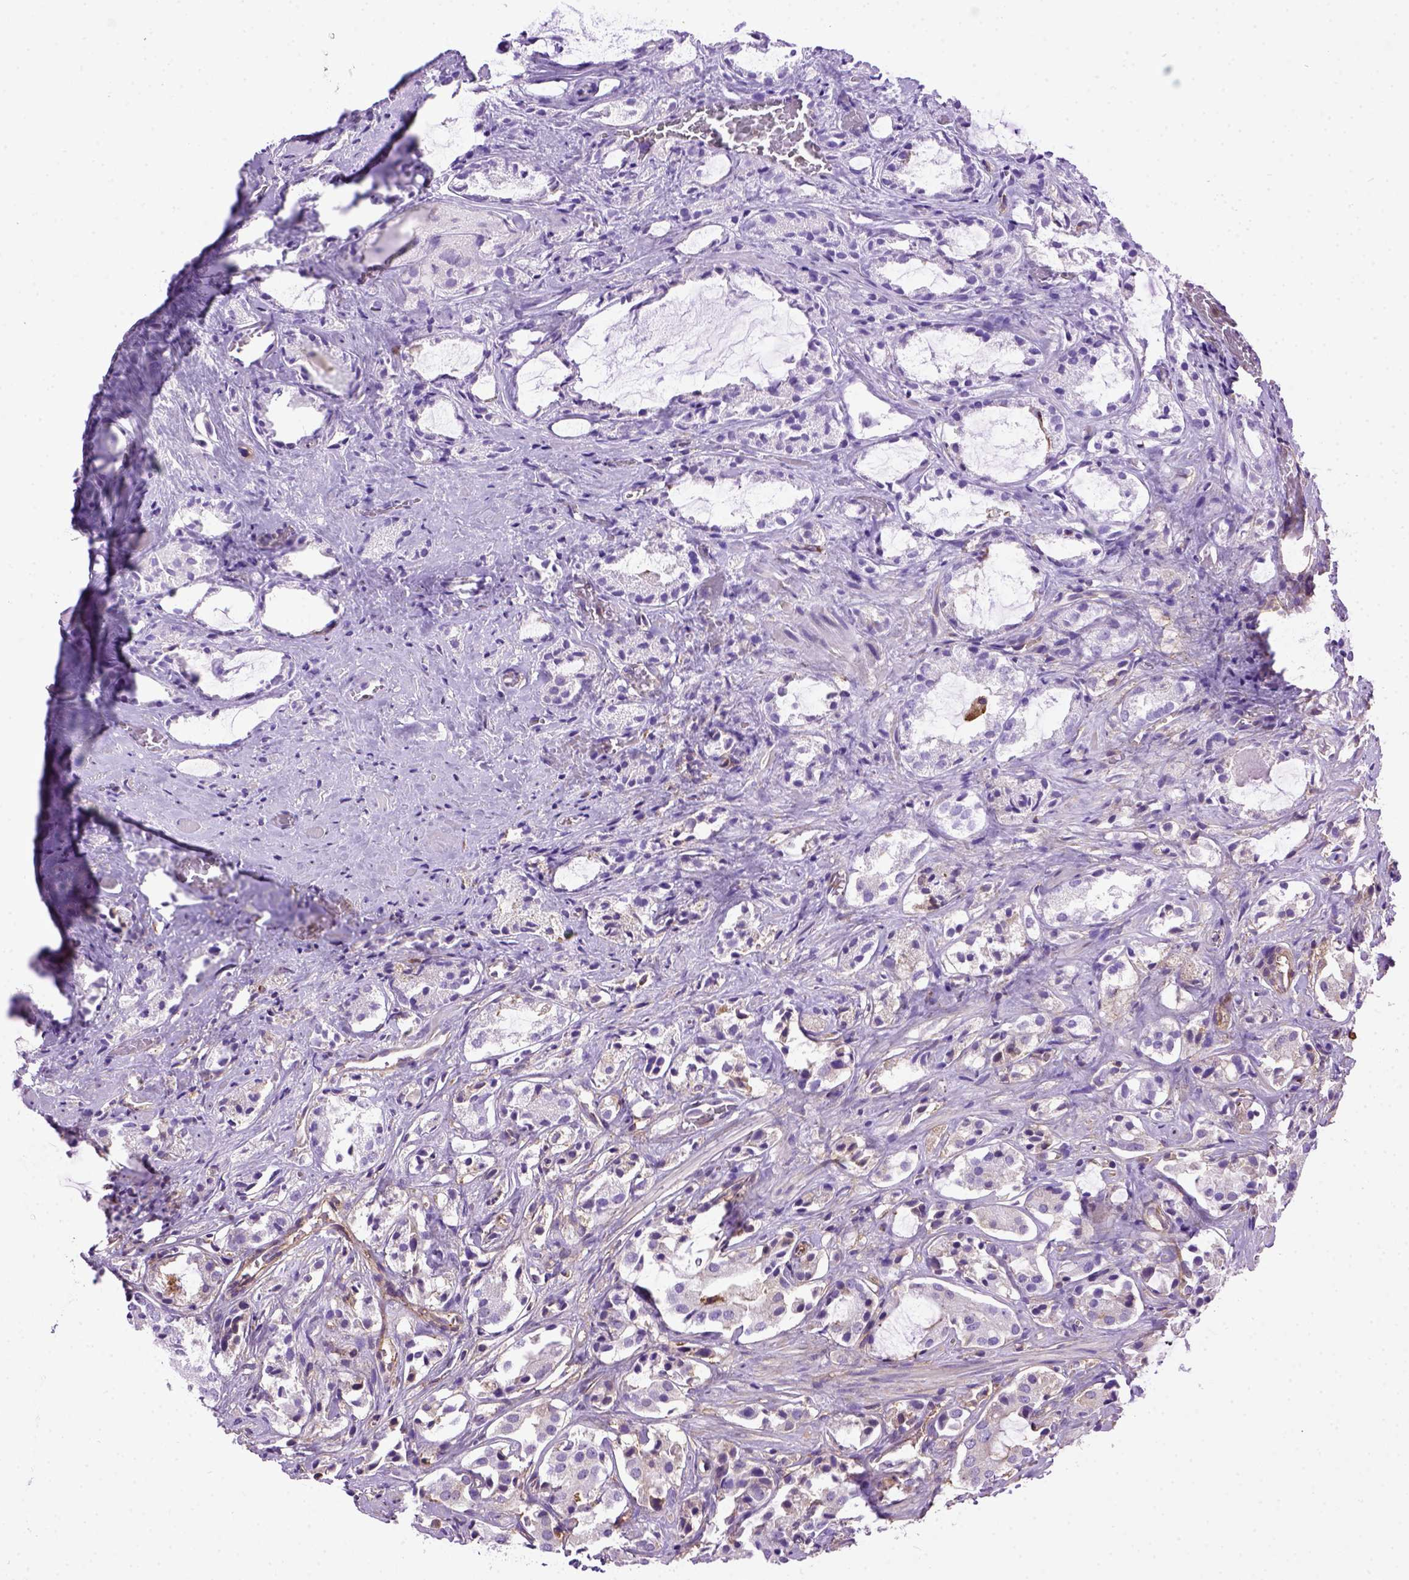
{"staining": {"intensity": "negative", "quantity": "none", "location": "none"}, "tissue": "prostate cancer", "cell_type": "Tumor cells", "image_type": "cancer", "snomed": [{"axis": "morphology", "description": "Adenocarcinoma, NOS"}, {"axis": "topography", "description": "Prostate"}], "caption": "The immunohistochemistry photomicrograph has no significant positivity in tumor cells of prostate adenocarcinoma tissue. Nuclei are stained in blue.", "gene": "MVP", "patient": {"sex": "male", "age": 66}}